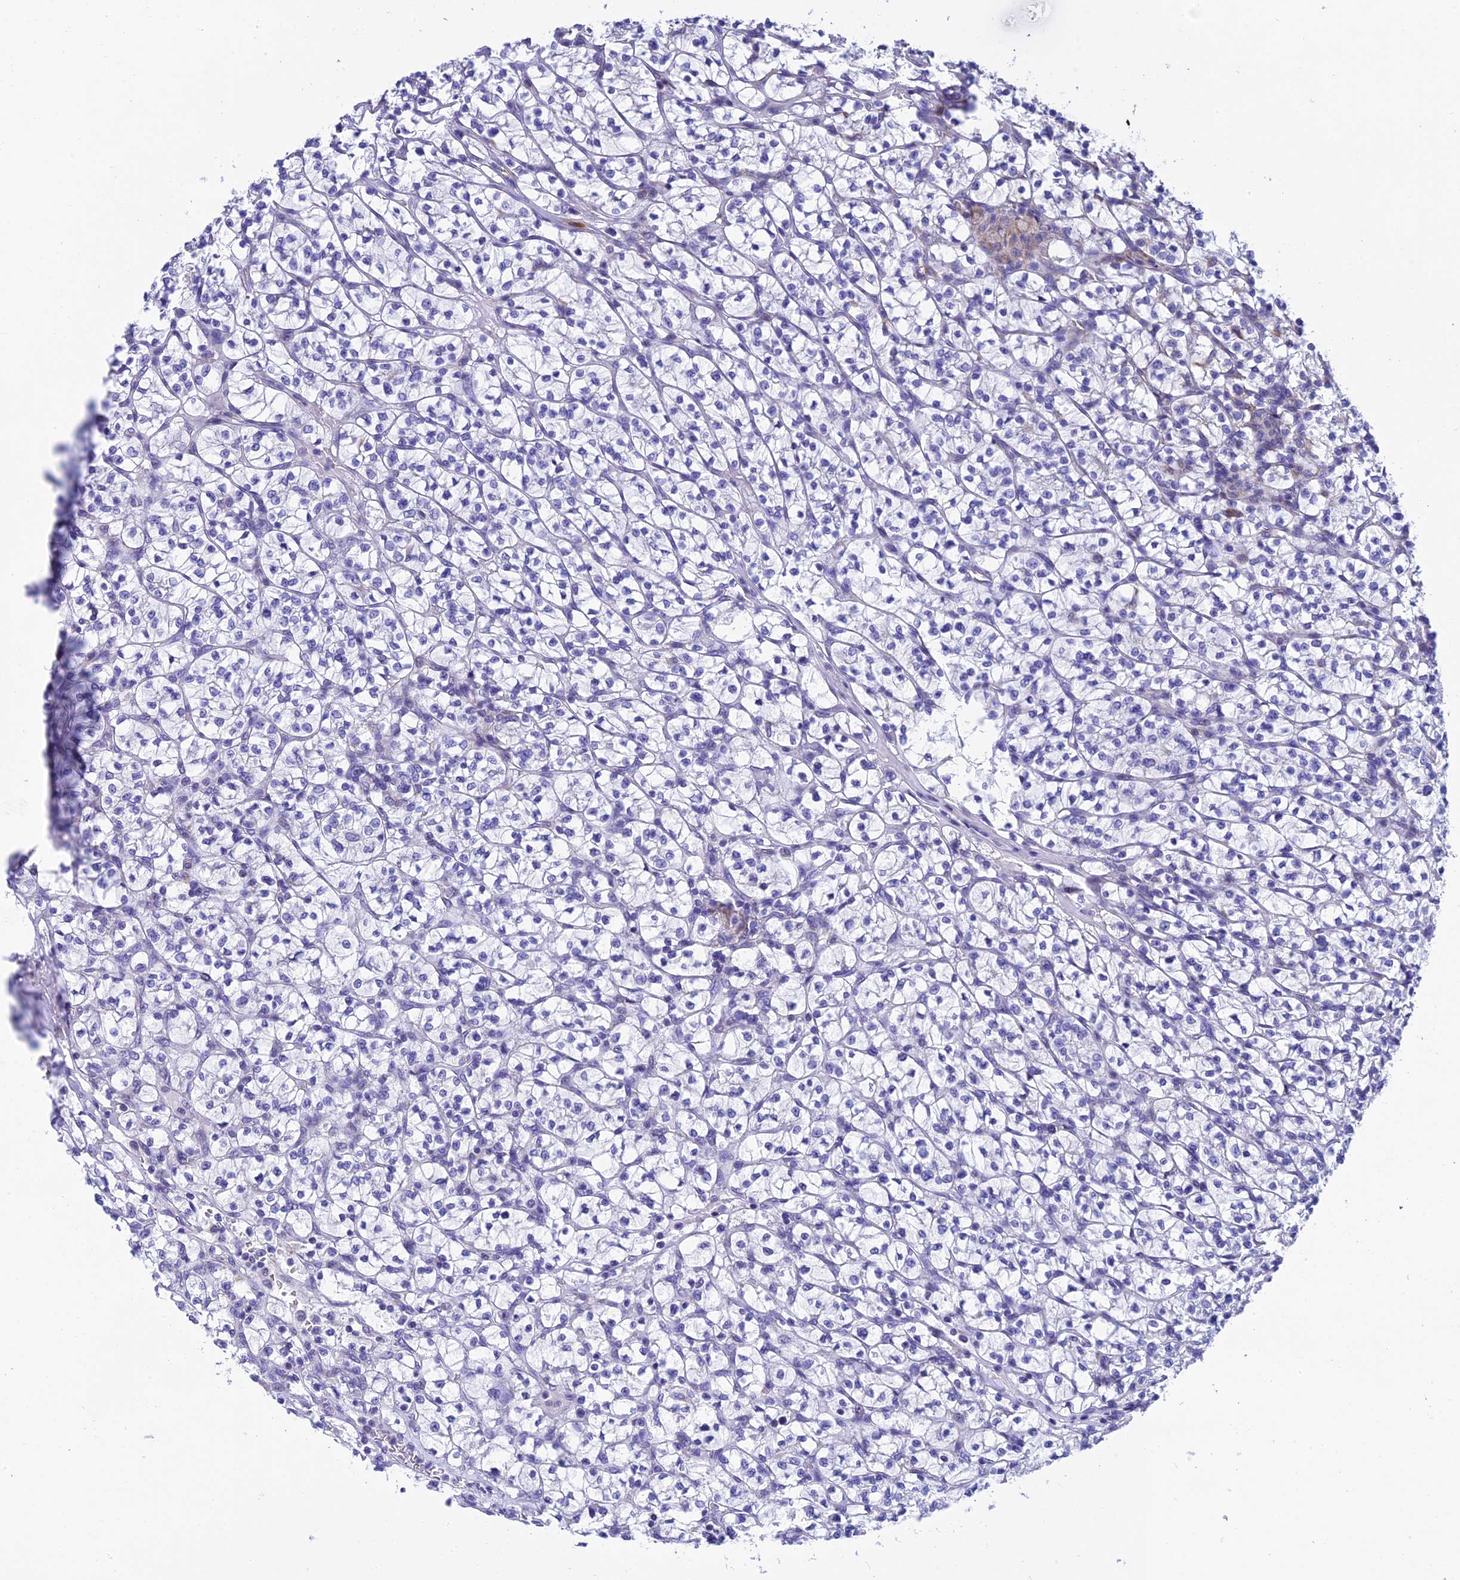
{"staining": {"intensity": "negative", "quantity": "none", "location": "none"}, "tissue": "renal cancer", "cell_type": "Tumor cells", "image_type": "cancer", "snomed": [{"axis": "morphology", "description": "Adenocarcinoma, NOS"}, {"axis": "topography", "description": "Kidney"}], "caption": "High power microscopy photomicrograph of an immunohistochemistry micrograph of adenocarcinoma (renal), revealing no significant positivity in tumor cells.", "gene": "REEP4", "patient": {"sex": "female", "age": 64}}